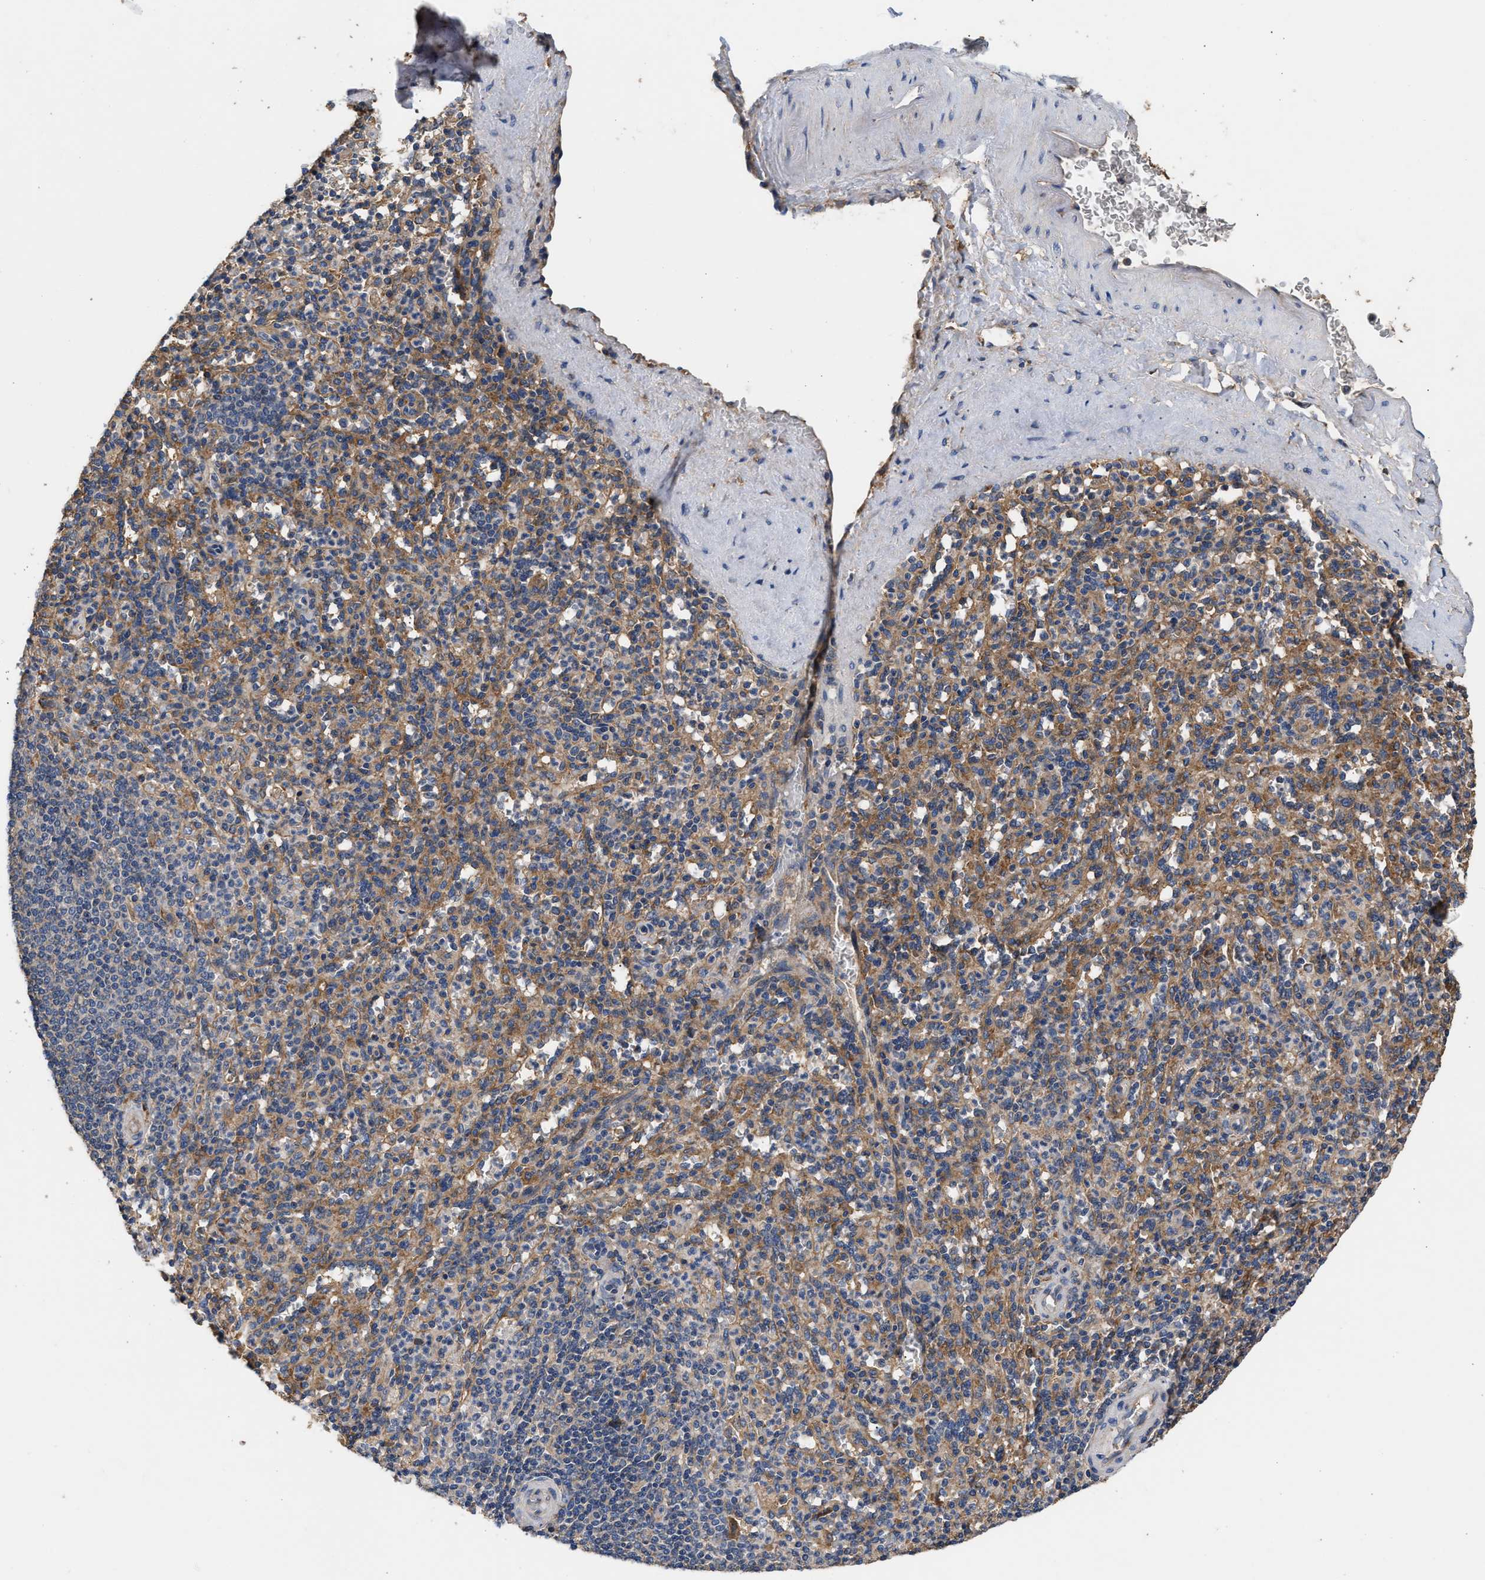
{"staining": {"intensity": "weak", "quantity": "<25%", "location": "cytoplasmic/membranous"}, "tissue": "spleen", "cell_type": "Cells in red pulp", "image_type": "normal", "snomed": [{"axis": "morphology", "description": "Normal tissue, NOS"}, {"axis": "topography", "description": "Spleen"}], "caption": "The immunohistochemistry (IHC) image has no significant positivity in cells in red pulp of spleen. Brightfield microscopy of immunohistochemistry (IHC) stained with DAB (3,3'-diaminobenzidine) (brown) and hematoxylin (blue), captured at high magnification.", "gene": "KLB", "patient": {"sex": "male", "age": 36}}